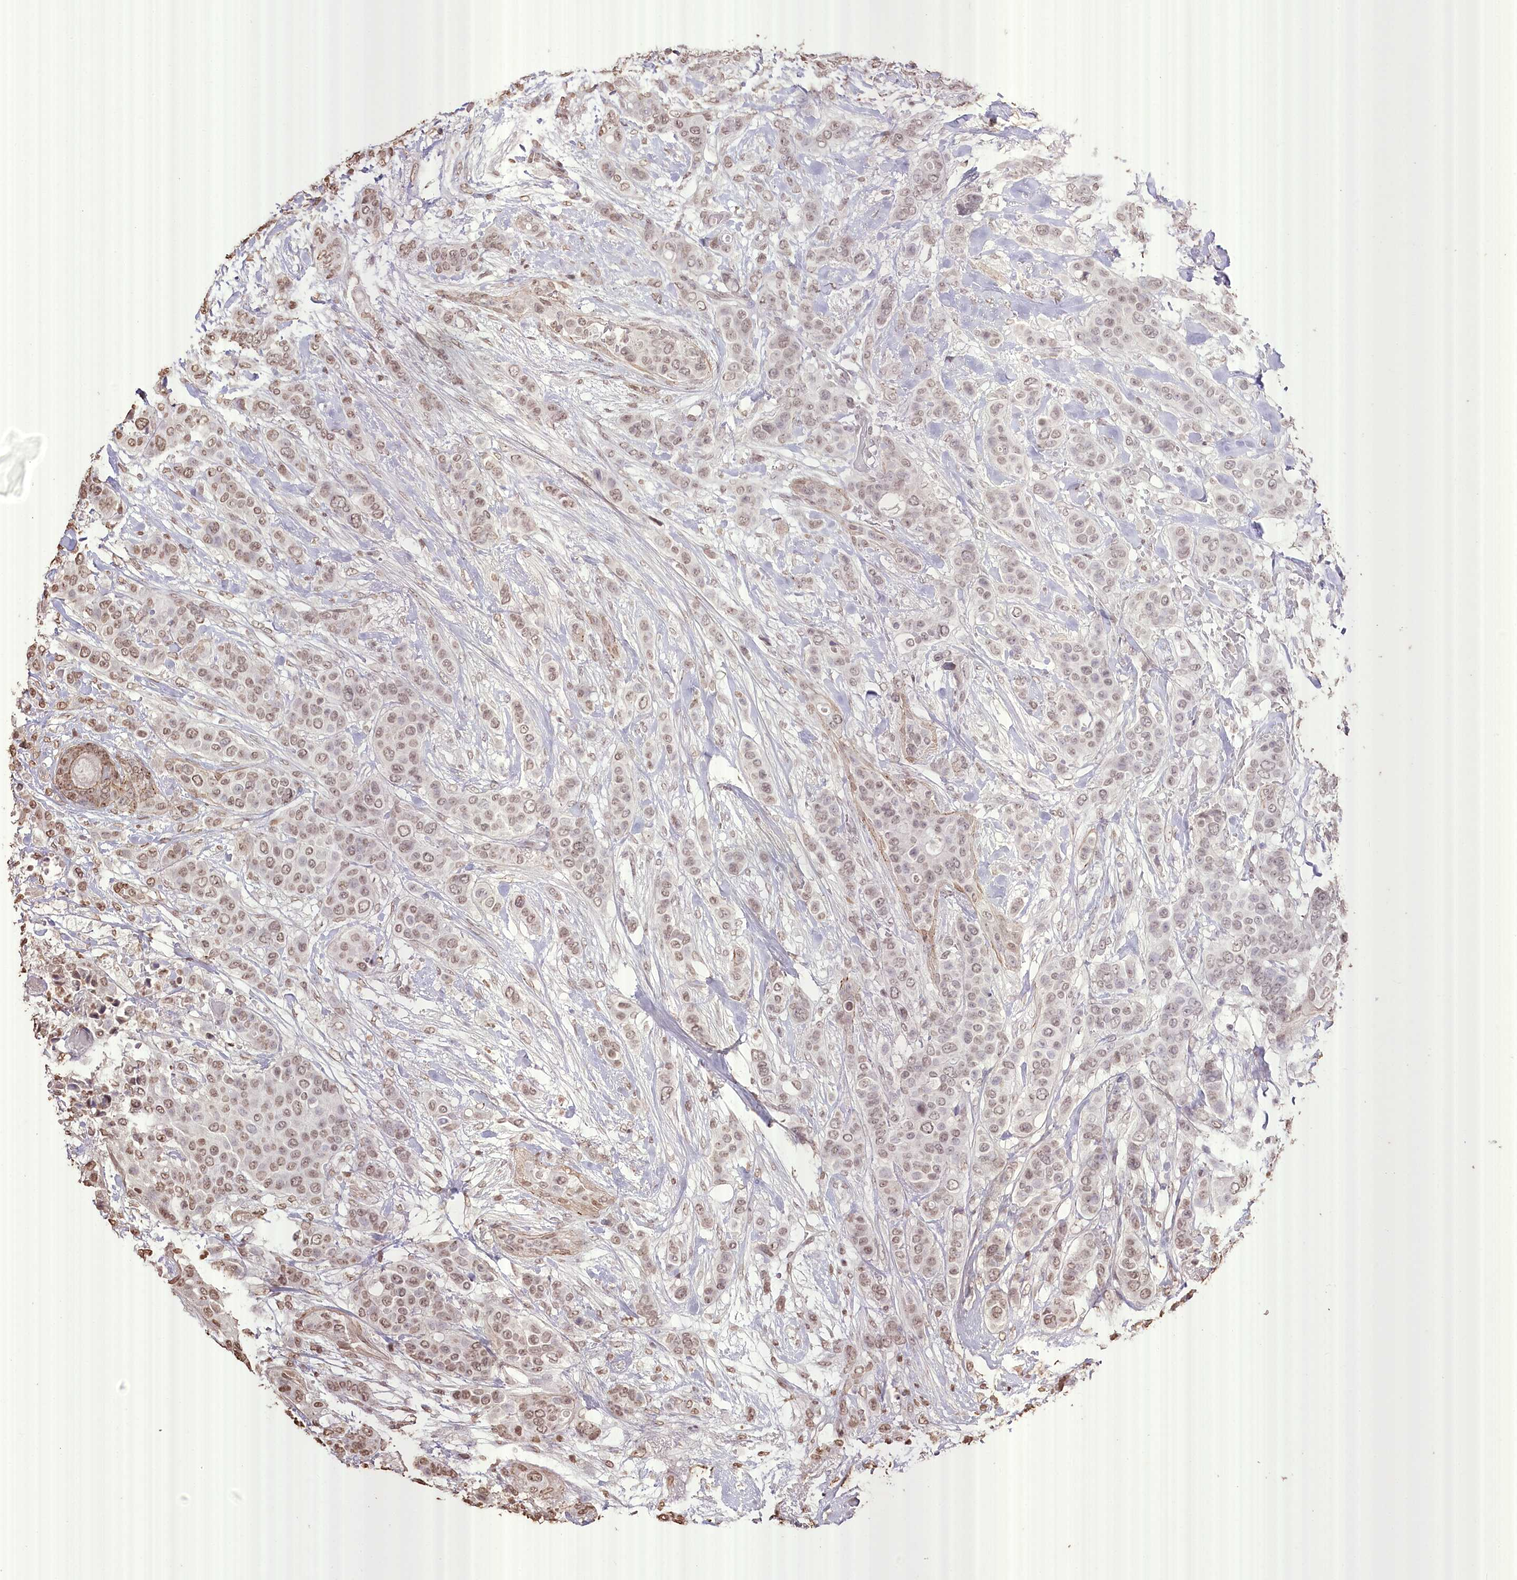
{"staining": {"intensity": "weak", "quantity": ">75%", "location": "nuclear"}, "tissue": "breast cancer", "cell_type": "Tumor cells", "image_type": "cancer", "snomed": [{"axis": "morphology", "description": "Lobular carcinoma"}, {"axis": "topography", "description": "Breast"}], "caption": "Immunohistochemistry (DAB (3,3'-diaminobenzidine)) staining of human breast cancer (lobular carcinoma) exhibits weak nuclear protein expression in about >75% of tumor cells.", "gene": "SLC39A10", "patient": {"sex": "female", "age": 51}}